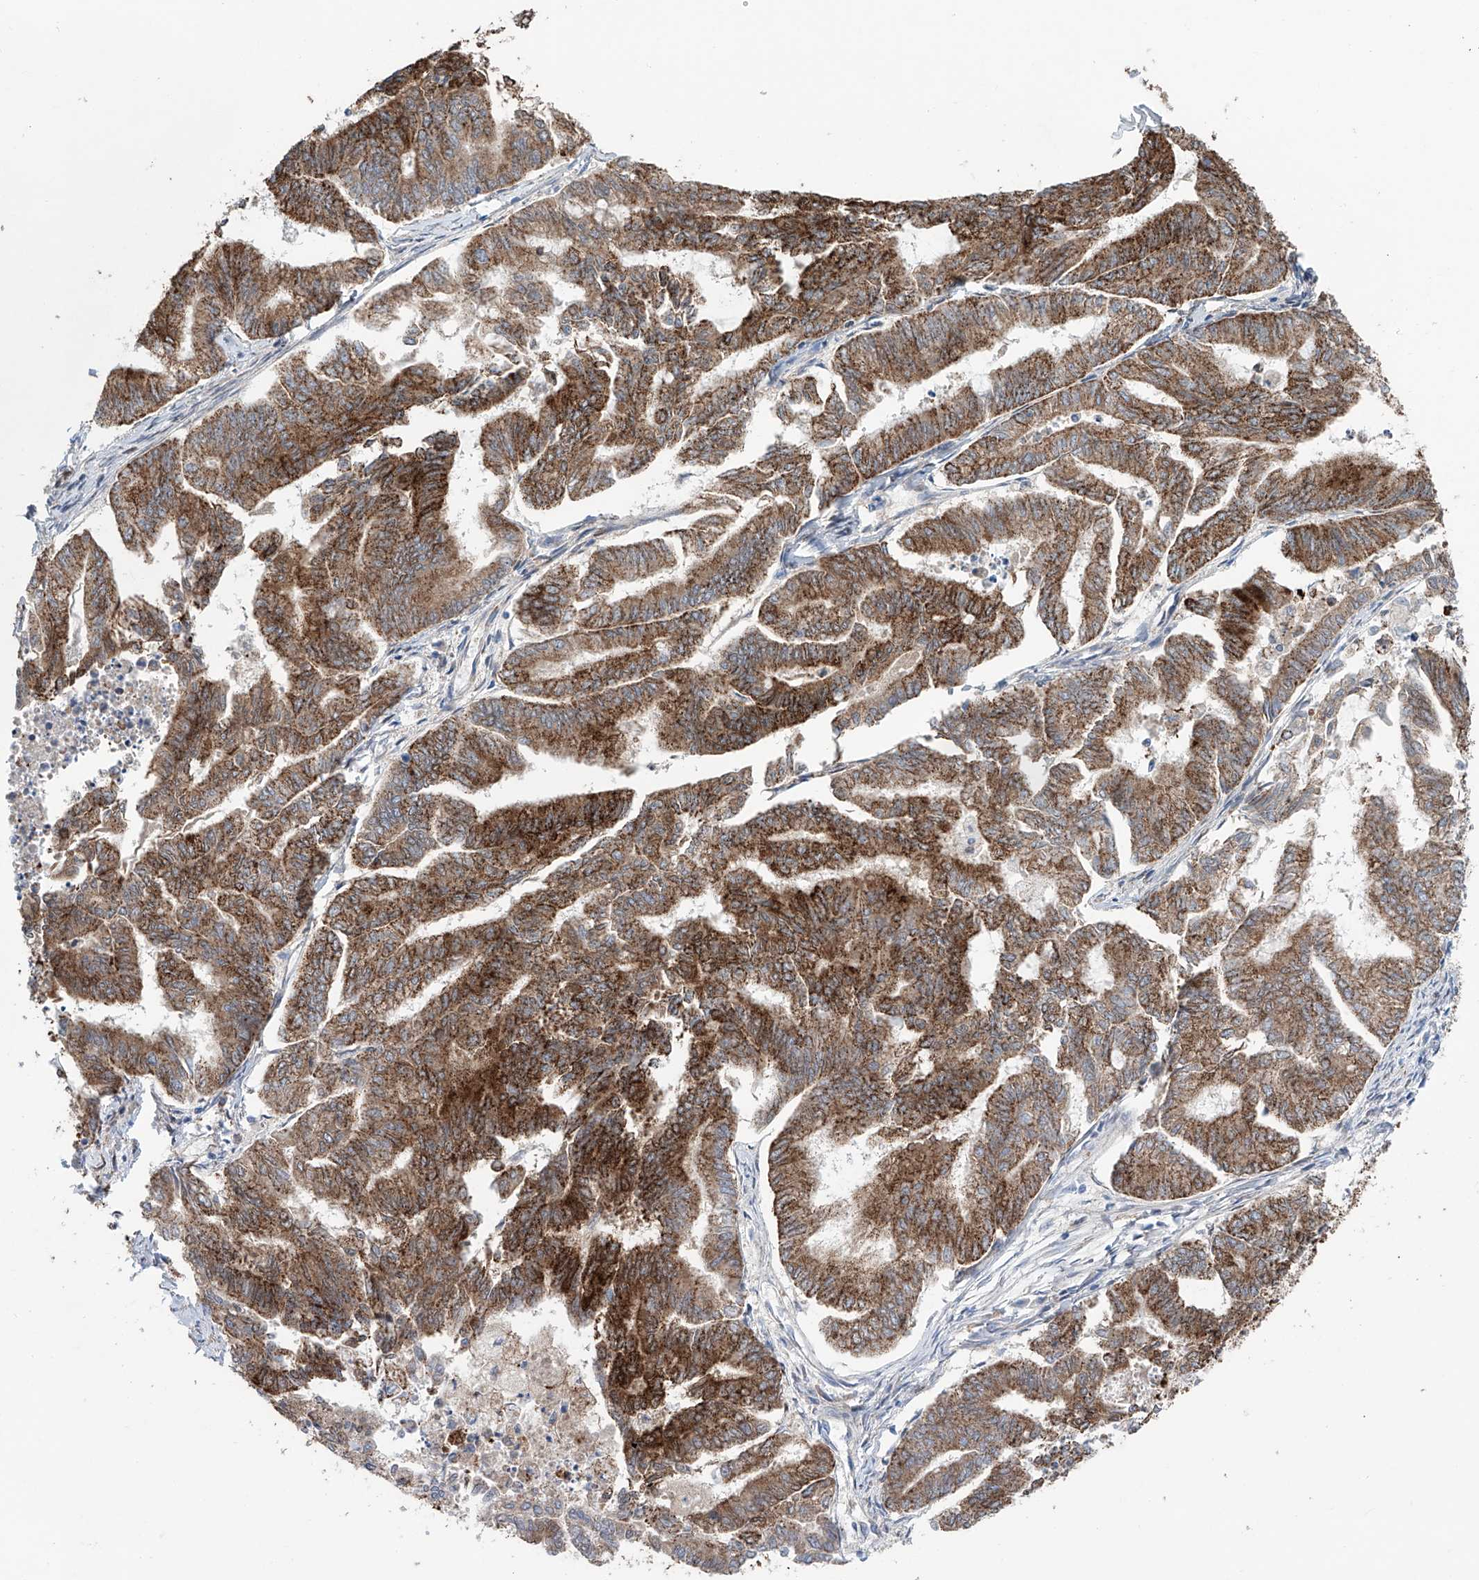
{"staining": {"intensity": "strong", "quantity": ">75%", "location": "cytoplasmic/membranous"}, "tissue": "endometrial cancer", "cell_type": "Tumor cells", "image_type": "cancer", "snomed": [{"axis": "morphology", "description": "Adenocarcinoma, NOS"}, {"axis": "topography", "description": "Endometrium"}], "caption": "A histopathology image of endometrial cancer (adenocarcinoma) stained for a protein reveals strong cytoplasmic/membranous brown staining in tumor cells.", "gene": "ALDH6A1", "patient": {"sex": "female", "age": 79}}